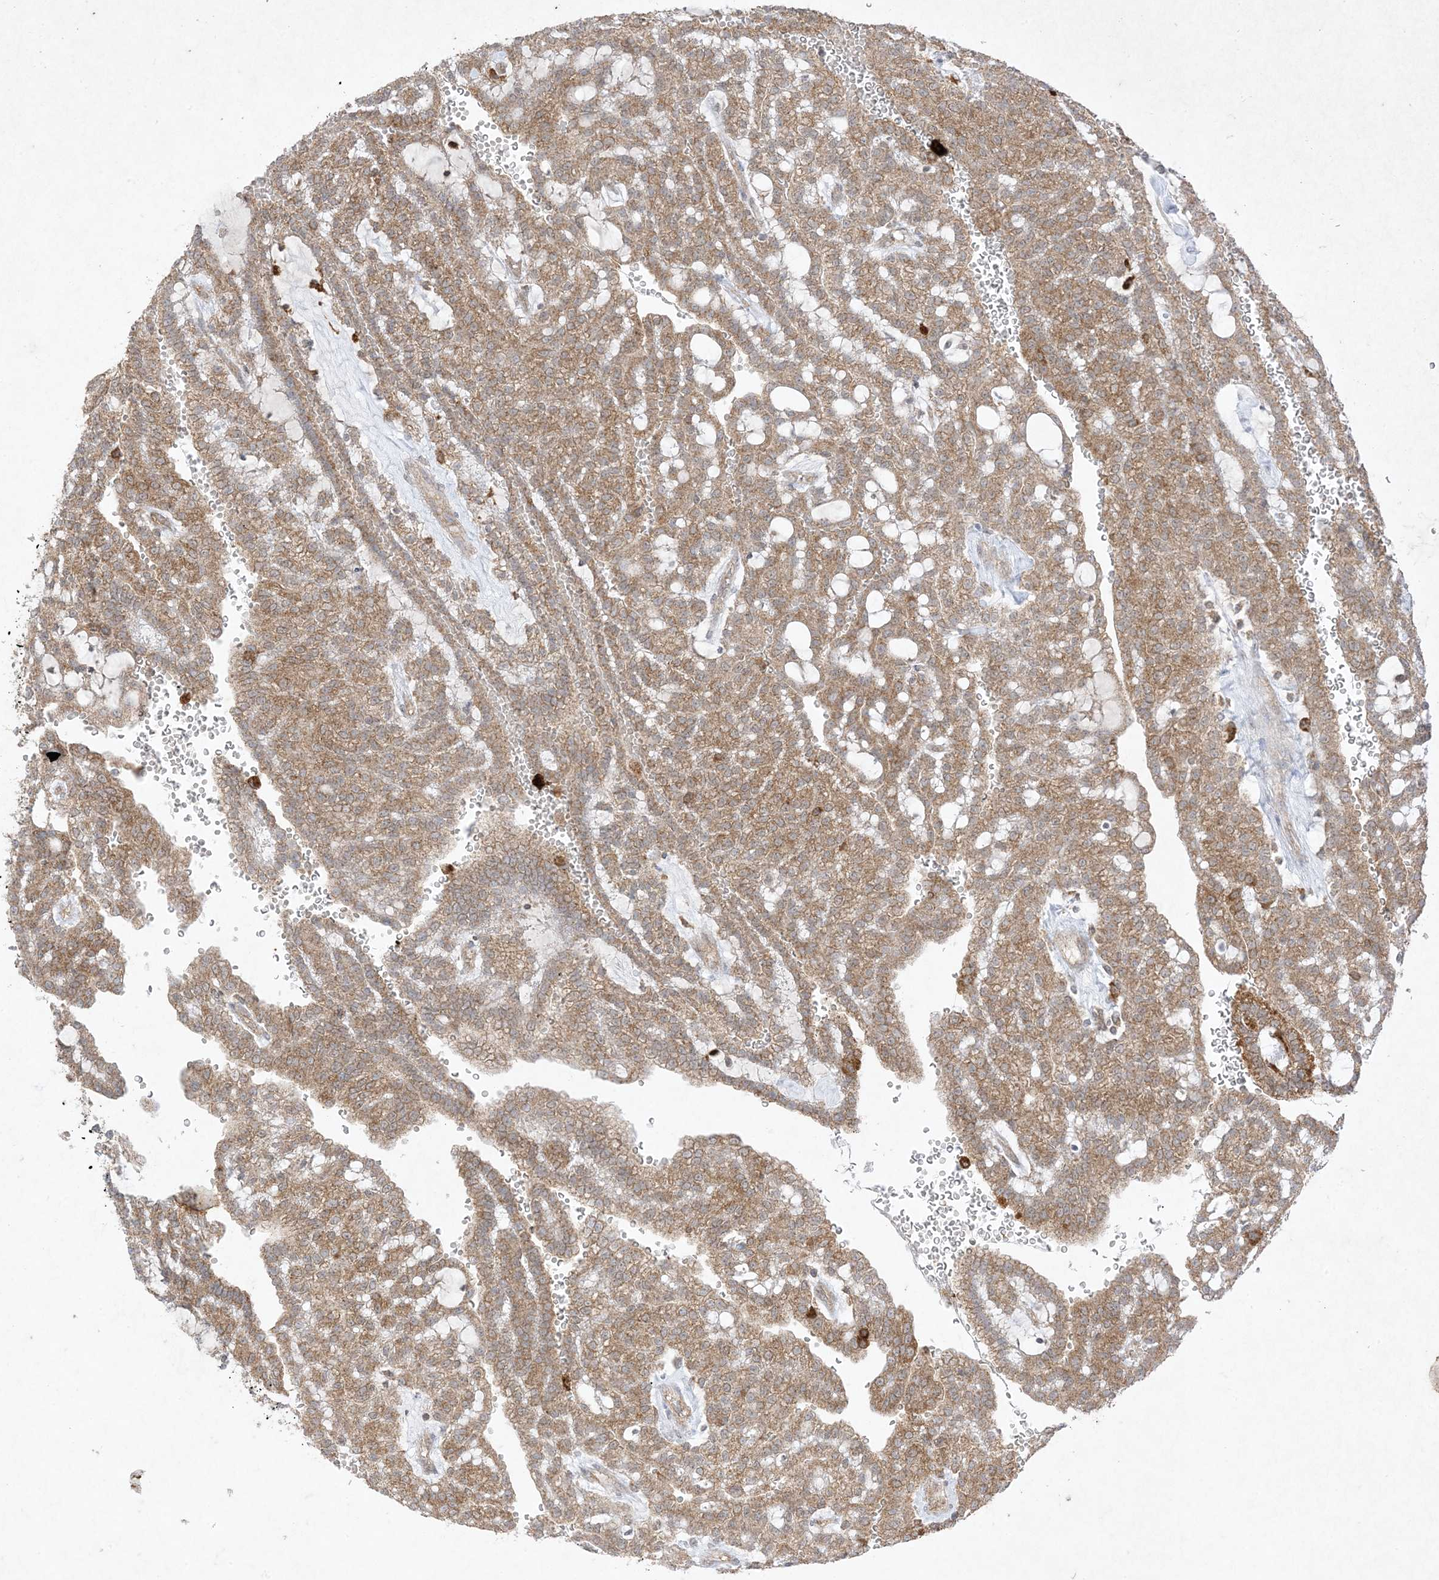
{"staining": {"intensity": "moderate", "quantity": ">75%", "location": "cytoplasmic/membranous"}, "tissue": "renal cancer", "cell_type": "Tumor cells", "image_type": "cancer", "snomed": [{"axis": "morphology", "description": "Adenocarcinoma, NOS"}, {"axis": "topography", "description": "Kidney"}], "caption": "A micrograph of human renal adenocarcinoma stained for a protein reveals moderate cytoplasmic/membranous brown staining in tumor cells.", "gene": "UBE2C", "patient": {"sex": "male", "age": 63}}